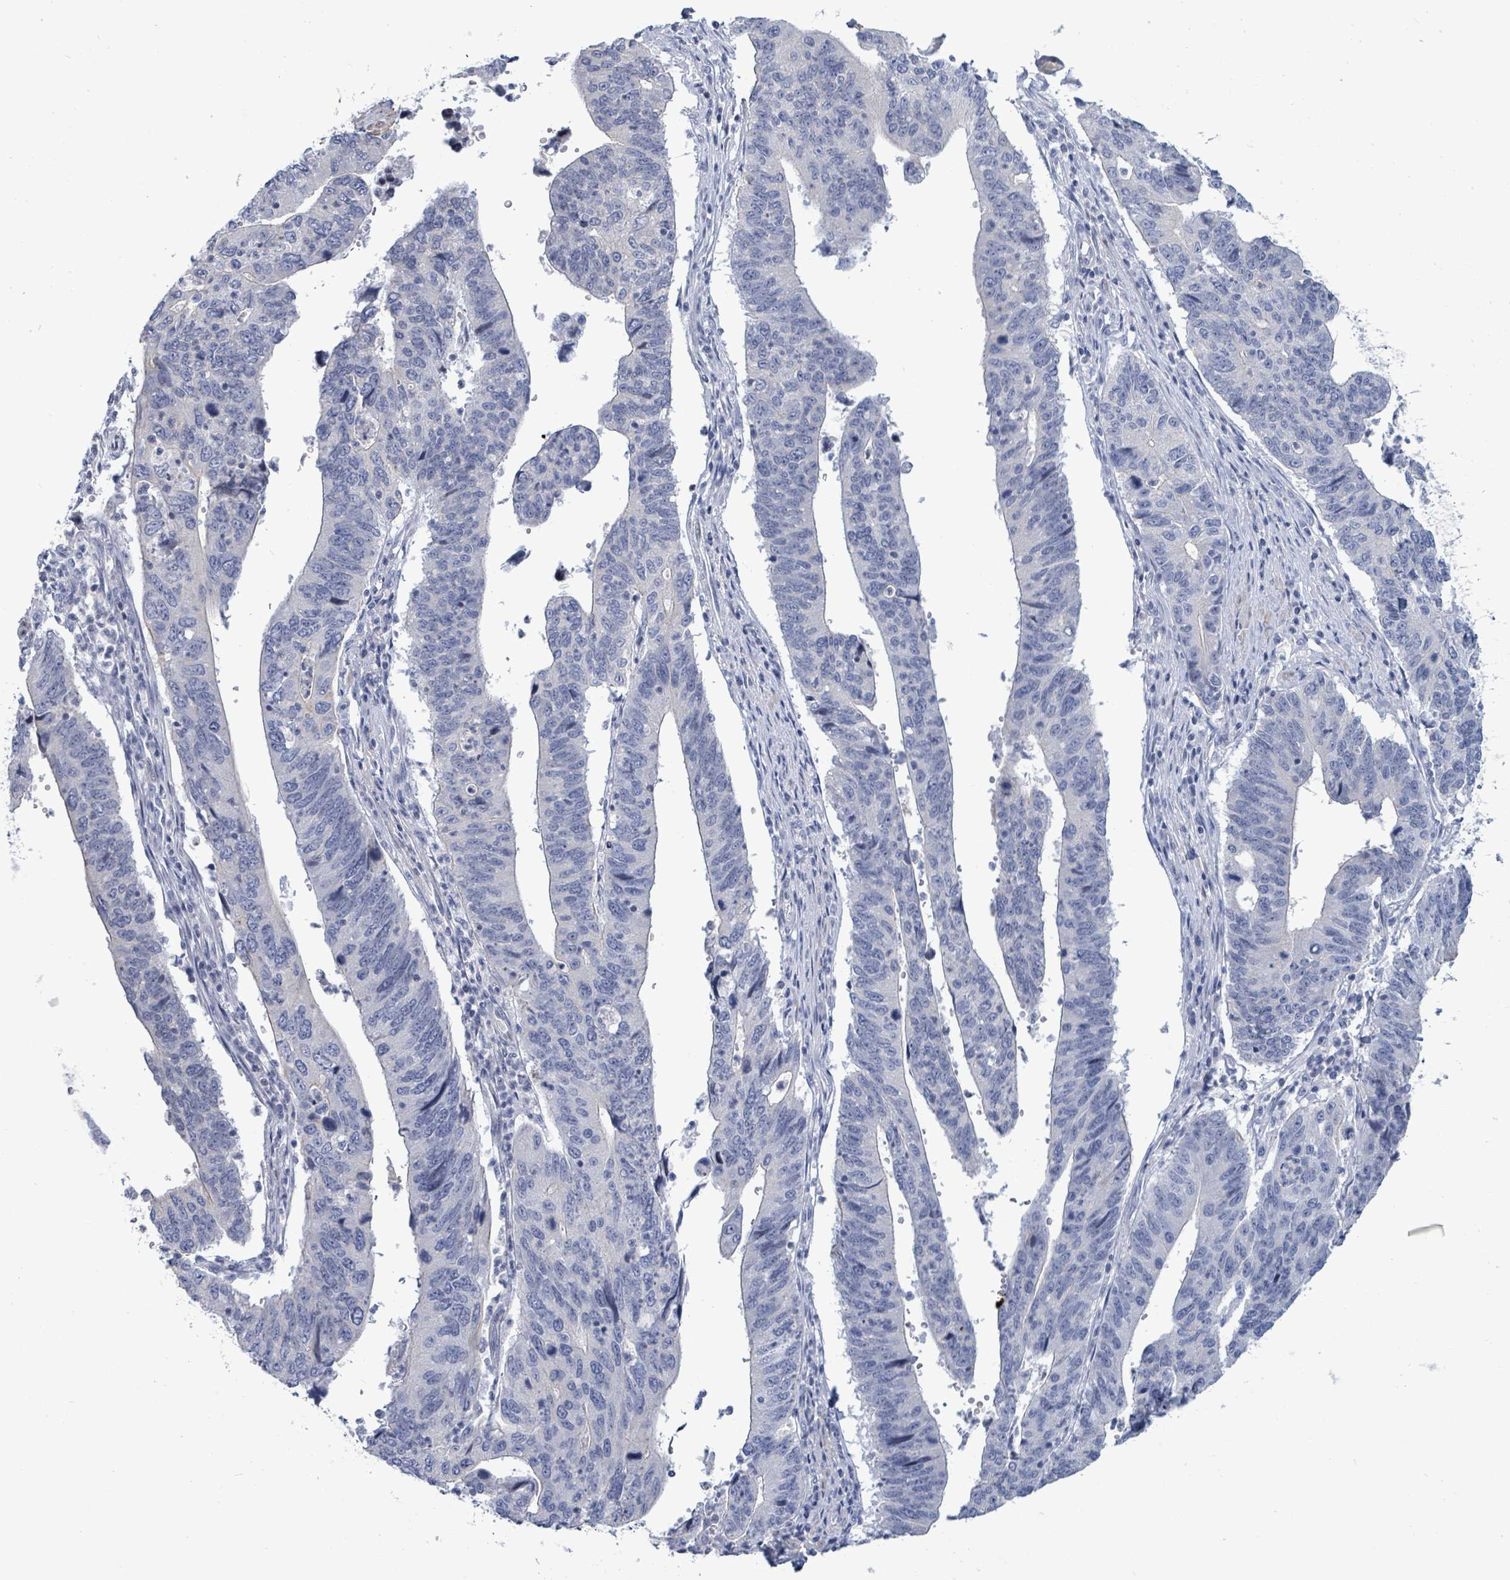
{"staining": {"intensity": "negative", "quantity": "none", "location": "none"}, "tissue": "stomach cancer", "cell_type": "Tumor cells", "image_type": "cancer", "snomed": [{"axis": "morphology", "description": "Adenocarcinoma, NOS"}, {"axis": "topography", "description": "Stomach"}], "caption": "This is an IHC histopathology image of human adenocarcinoma (stomach). There is no positivity in tumor cells.", "gene": "NTN3", "patient": {"sex": "male", "age": 59}}